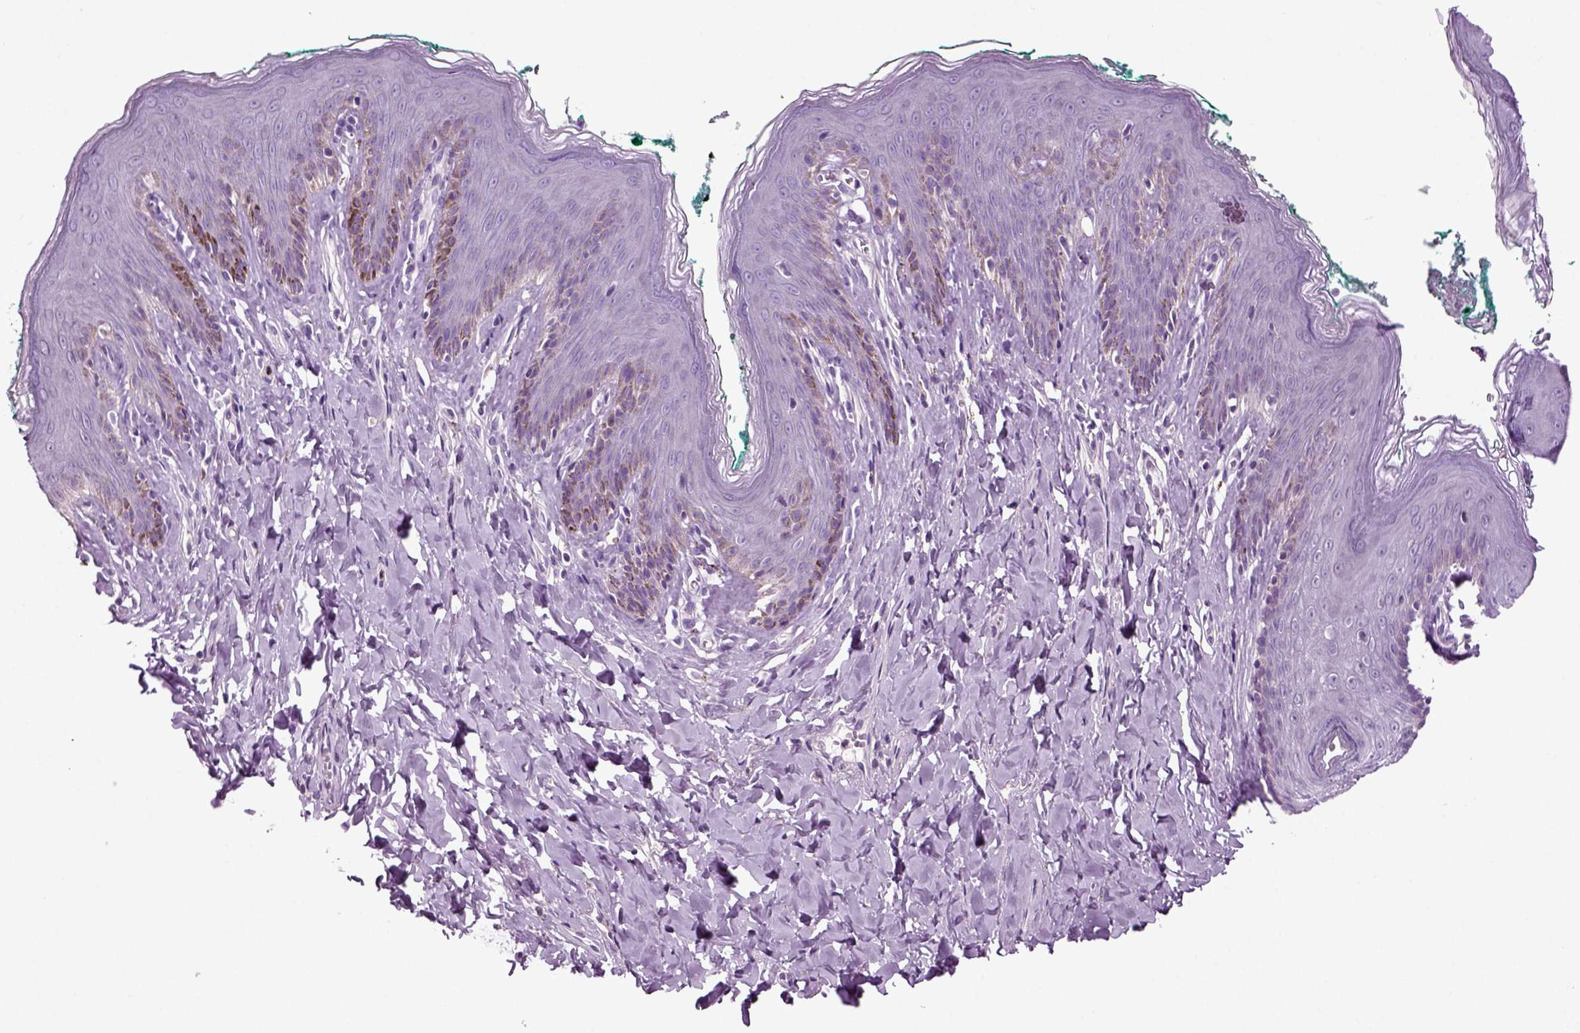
{"staining": {"intensity": "negative", "quantity": "none", "location": "none"}, "tissue": "skin", "cell_type": "Epidermal cells", "image_type": "normal", "snomed": [{"axis": "morphology", "description": "Normal tissue, NOS"}, {"axis": "topography", "description": "Vulva"}], "caption": "IHC histopathology image of normal human skin stained for a protein (brown), which reveals no expression in epidermal cells.", "gene": "ARID3A", "patient": {"sex": "female", "age": 66}}